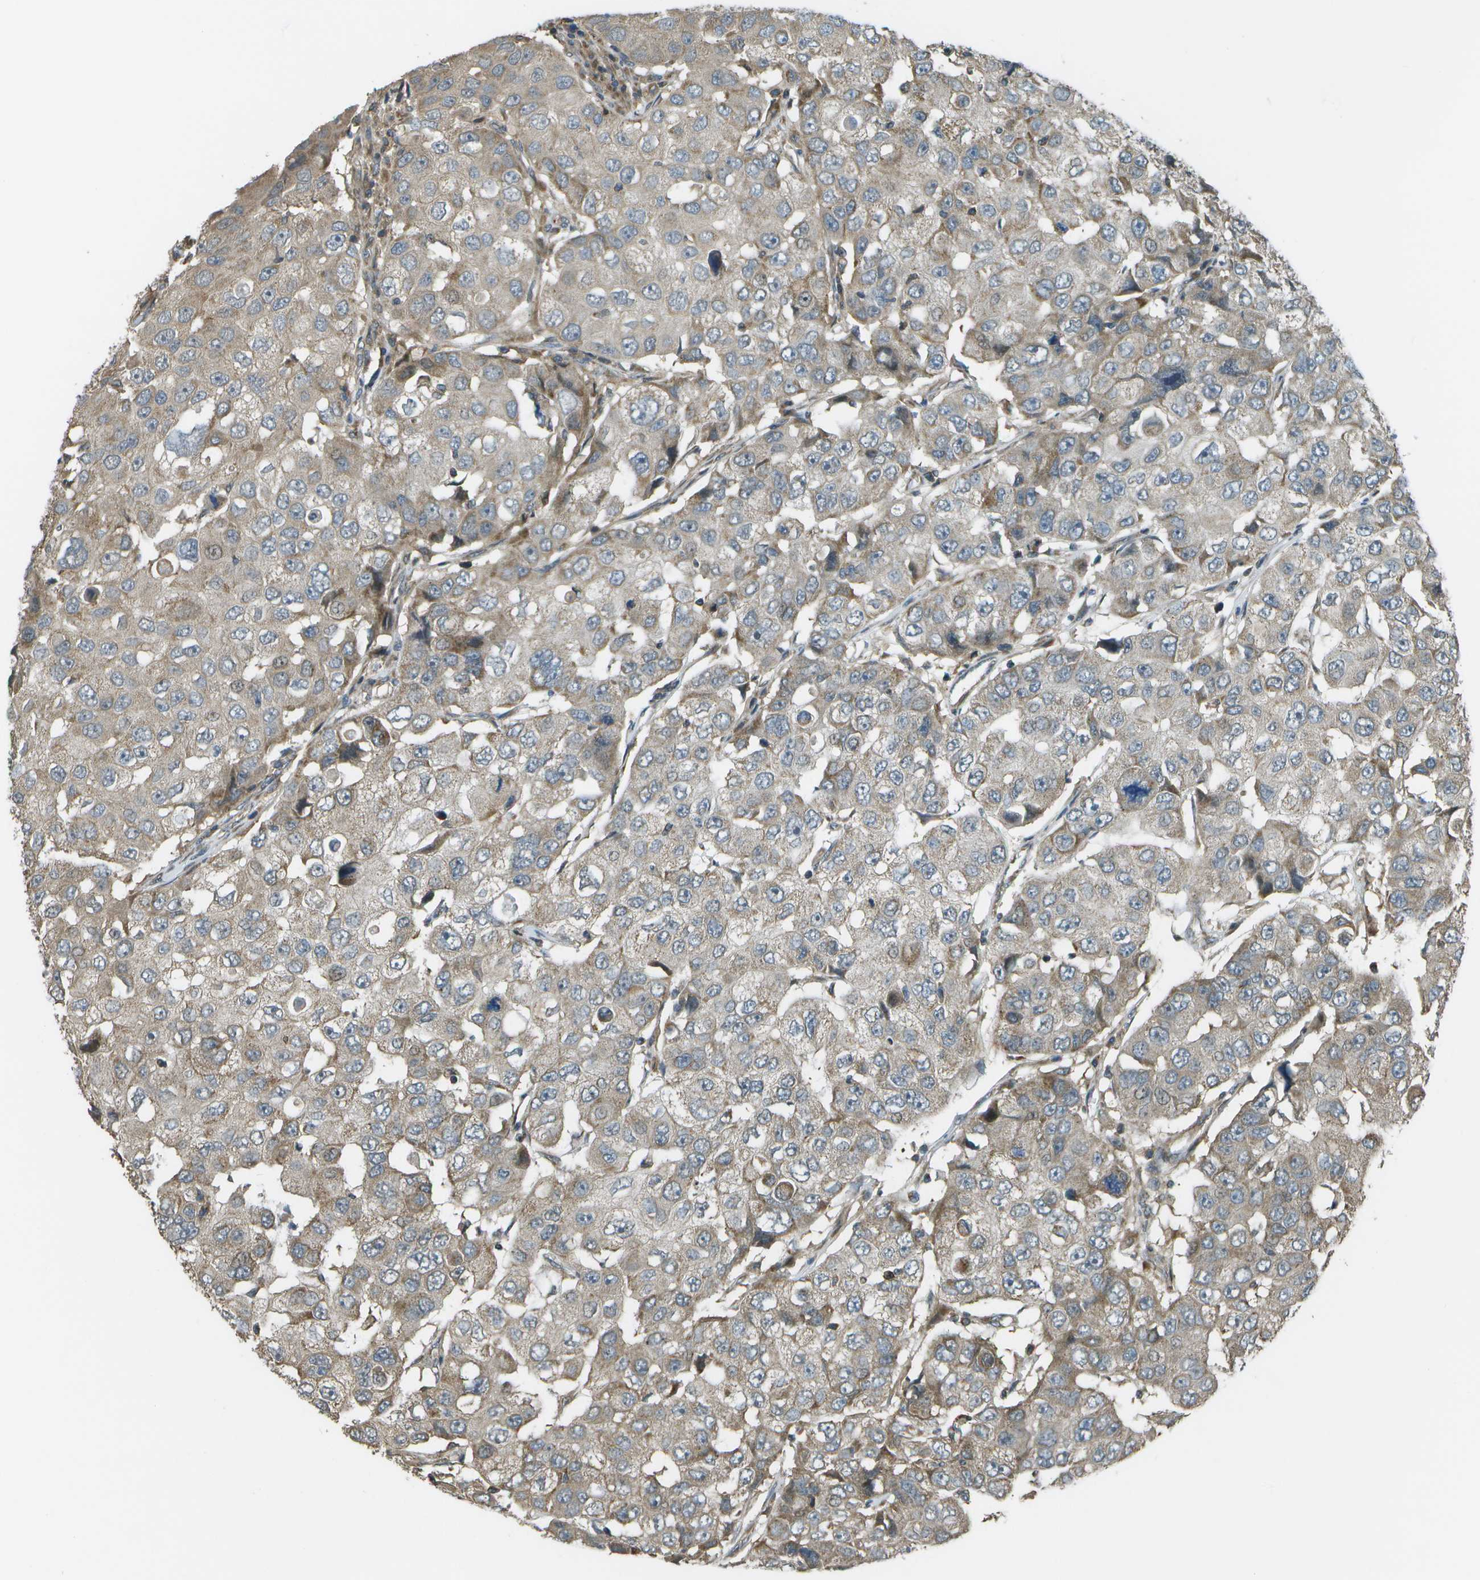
{"staining": {"intensity": "moderate", "quantity": "<25%", "location": "cytoplasmic/membranous"}, "tissue": "breast cancer", "cell_type": "Tumor cells", "image_type": "cancer", "snomed": [{"axis": "morphology", "description": "Duct carcinoma"}, {"axis": "topography", "description": "Breast"}], "caption": "Immunohistochemistry of breast cancer reveals low levels of moderate cytoplasmic/membranous expression in about <25% of tumor cells.", "gene": "PLPBP", "patient": {"sex": "female", "age": 27}}